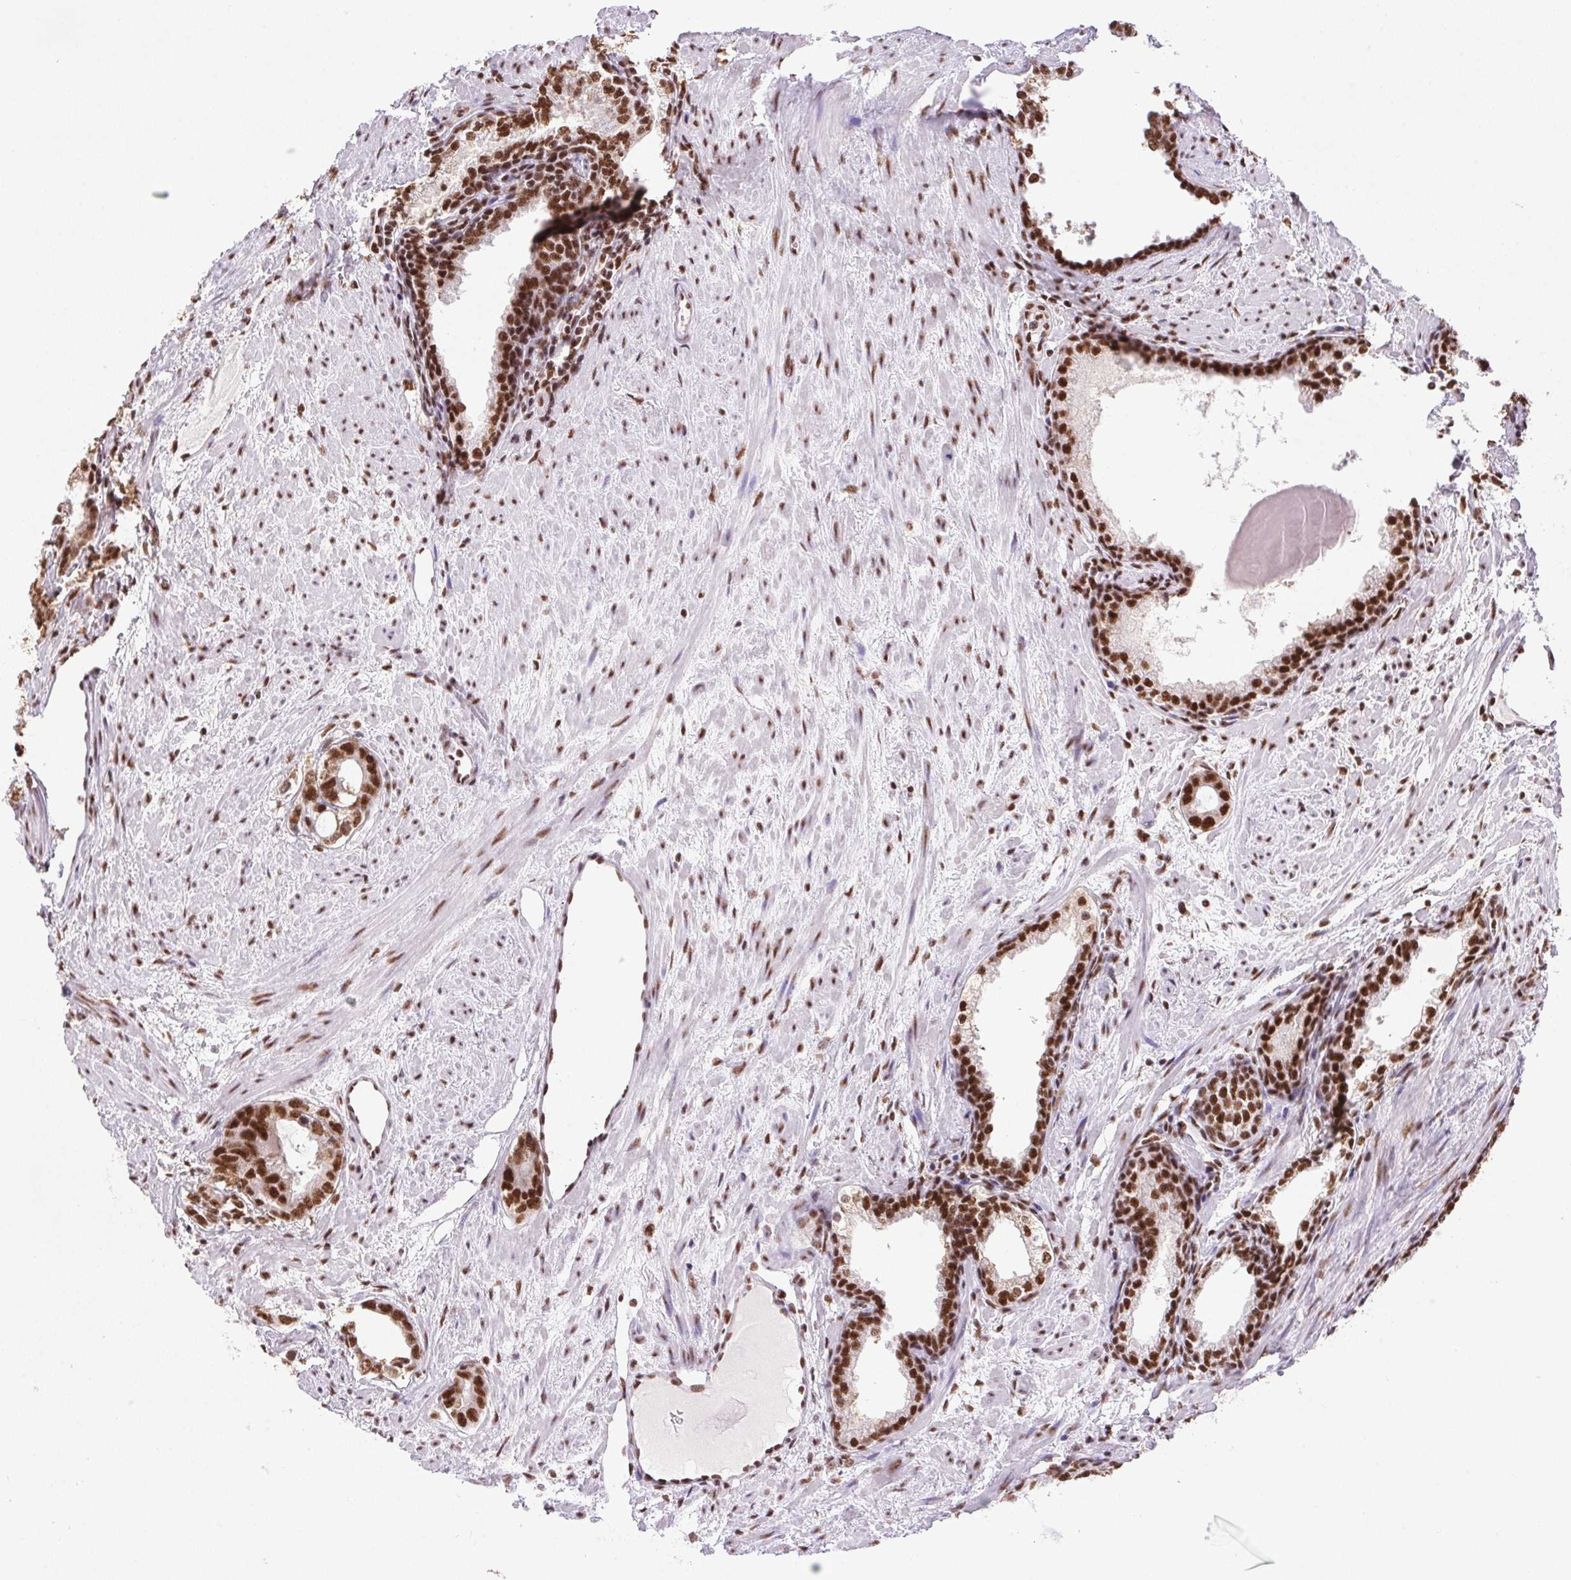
{"staining": {"intensity": "strong", "quantity": ">75%", "location": "nuclear"}, "tissue": "prostate cancer", "cell_type": "Tumor cells", "image_type": "cancer", "snomed": [{"axis": "morphology", "description": "Adenocarcinoma, High grade"}, {"axis": "topography", "description": "Prostate"}], "caption": "The micrograph demonstrates a brown stain indicating the presence of a protein in the nuclear of tumor cells in prostate cancer. (Stains: DAB (3,3'-diaminobenzidine) in brown, nuclei in blue, Microscopy: brightfield microscopy at high magnification).", "gene": "ZNF207", "patient": {"sex": "male", "age": 75}}